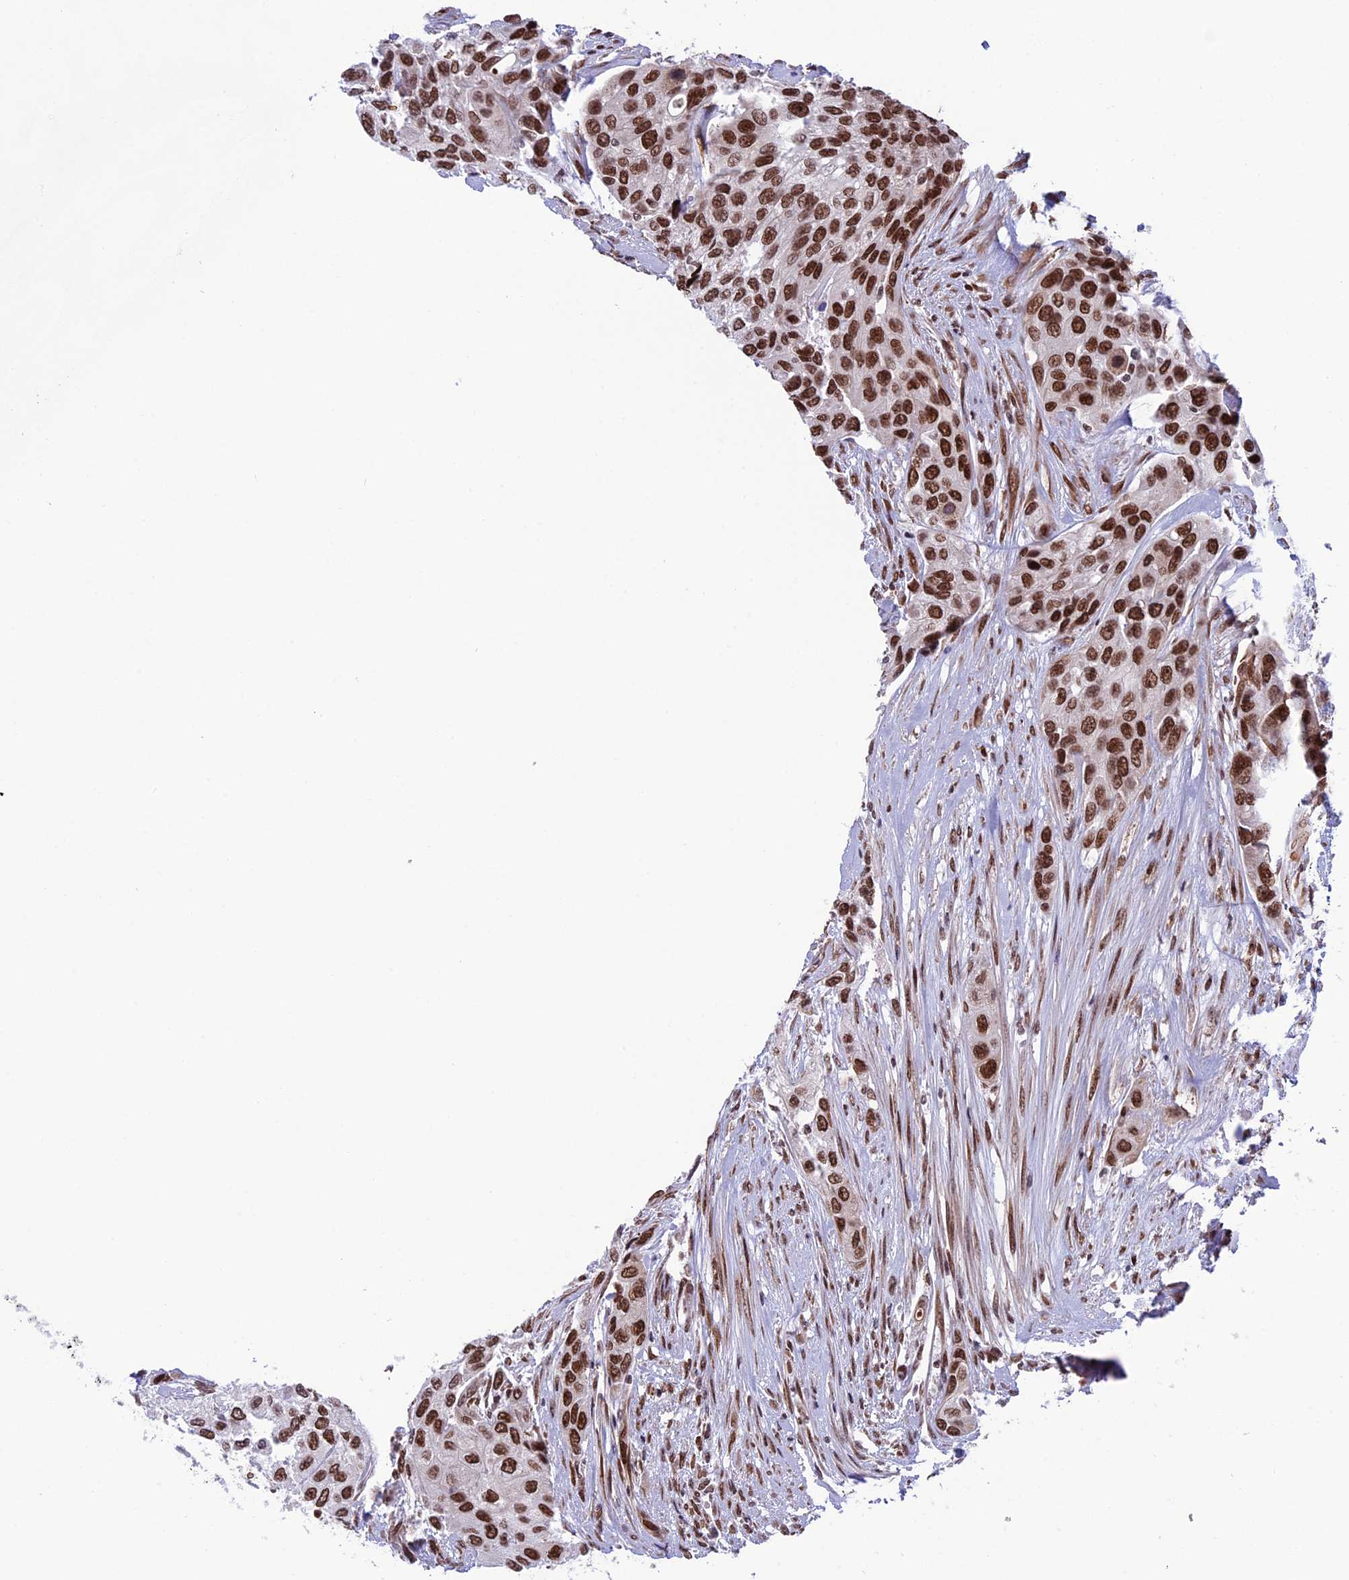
{"staining": {"intensity": "strong", "quantity": ">75%", "location": "nuclear"}, "tissue": "urothelial cancer", "cell_type": "Tumor cells", "image_type": "cancer", "snomed": [{"axis": "morphology", "description": "Normal tissue, NOS"}, {"axis": "morphology", "description": "Urothelial carcinoma, High grade"}, {"axis": "topography", "description": "Vascular tissue"}, {"axis": "topography", "description": "Urinary bladder"}], "caption": "Strong nuclear expression for a protein is appreciated in approximately >75% of tumor cells of urothelial cancer using immunohistochemistry.", "gene": "MPHOSPH8", "patient": {"sex": "female", "age": 56}}